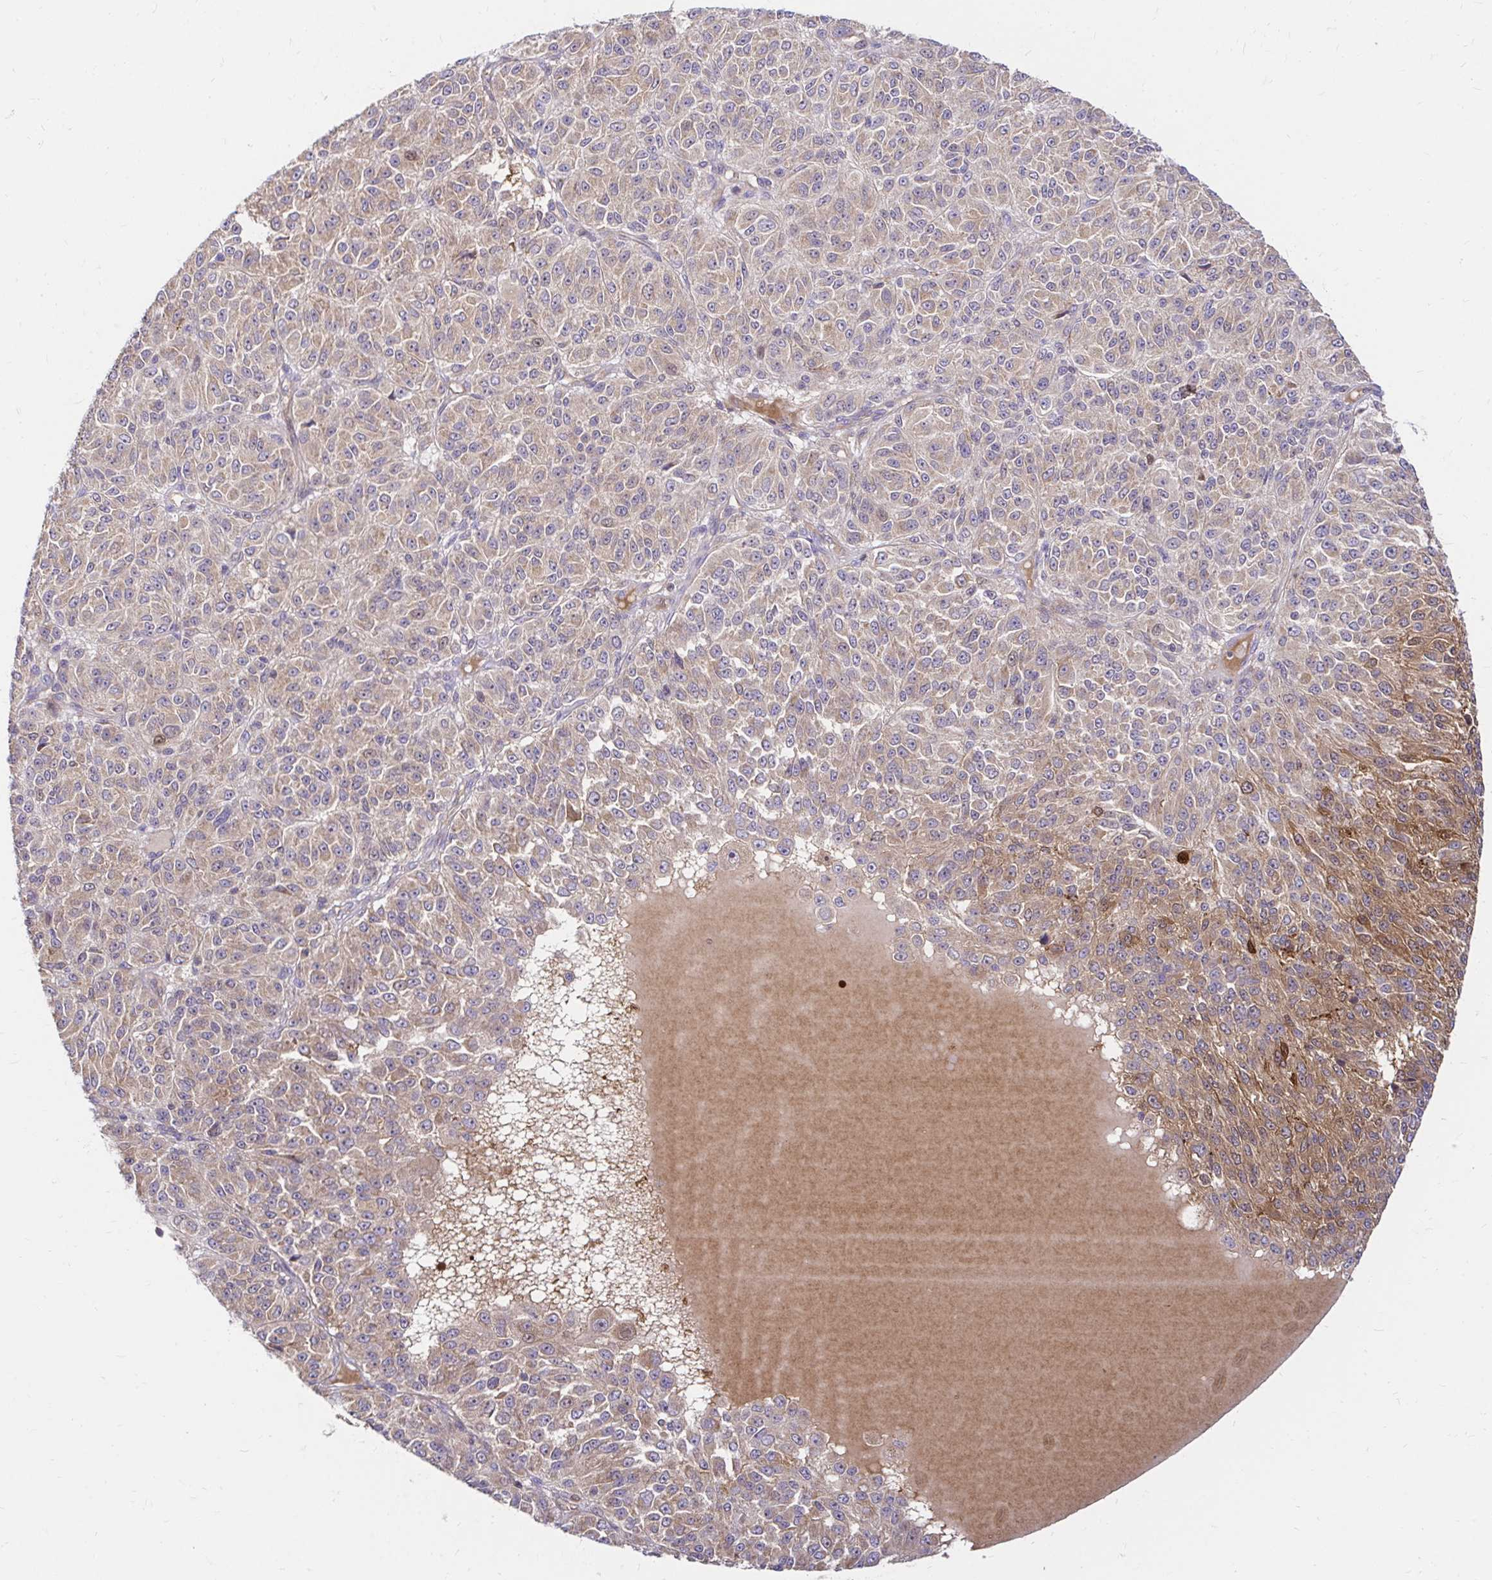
{"staining": {"intensity": "weak", "quantity": "25%-75%", "location": "cytoplasmic/membranous"}, "tissue": "melanoma", "cell_type": "Tumor cells", "image_type": "cancer", "snomed": [{"axis": "morphology", "description": "Malignant melanoma, Metastatic site"}, {"axis": "topography", "description": "Brain"}], "caption": "This photomicrograph reveals malignant melanoma (metastatic site) stained with IHC to label a protein in brown. The cytoplasmic/membranous of tumor cells show weak positivity for the protein. Nuclei are counter-stained blue.", "gene": "ITGA2", "patient": {"sex": "female", "age": 56}}